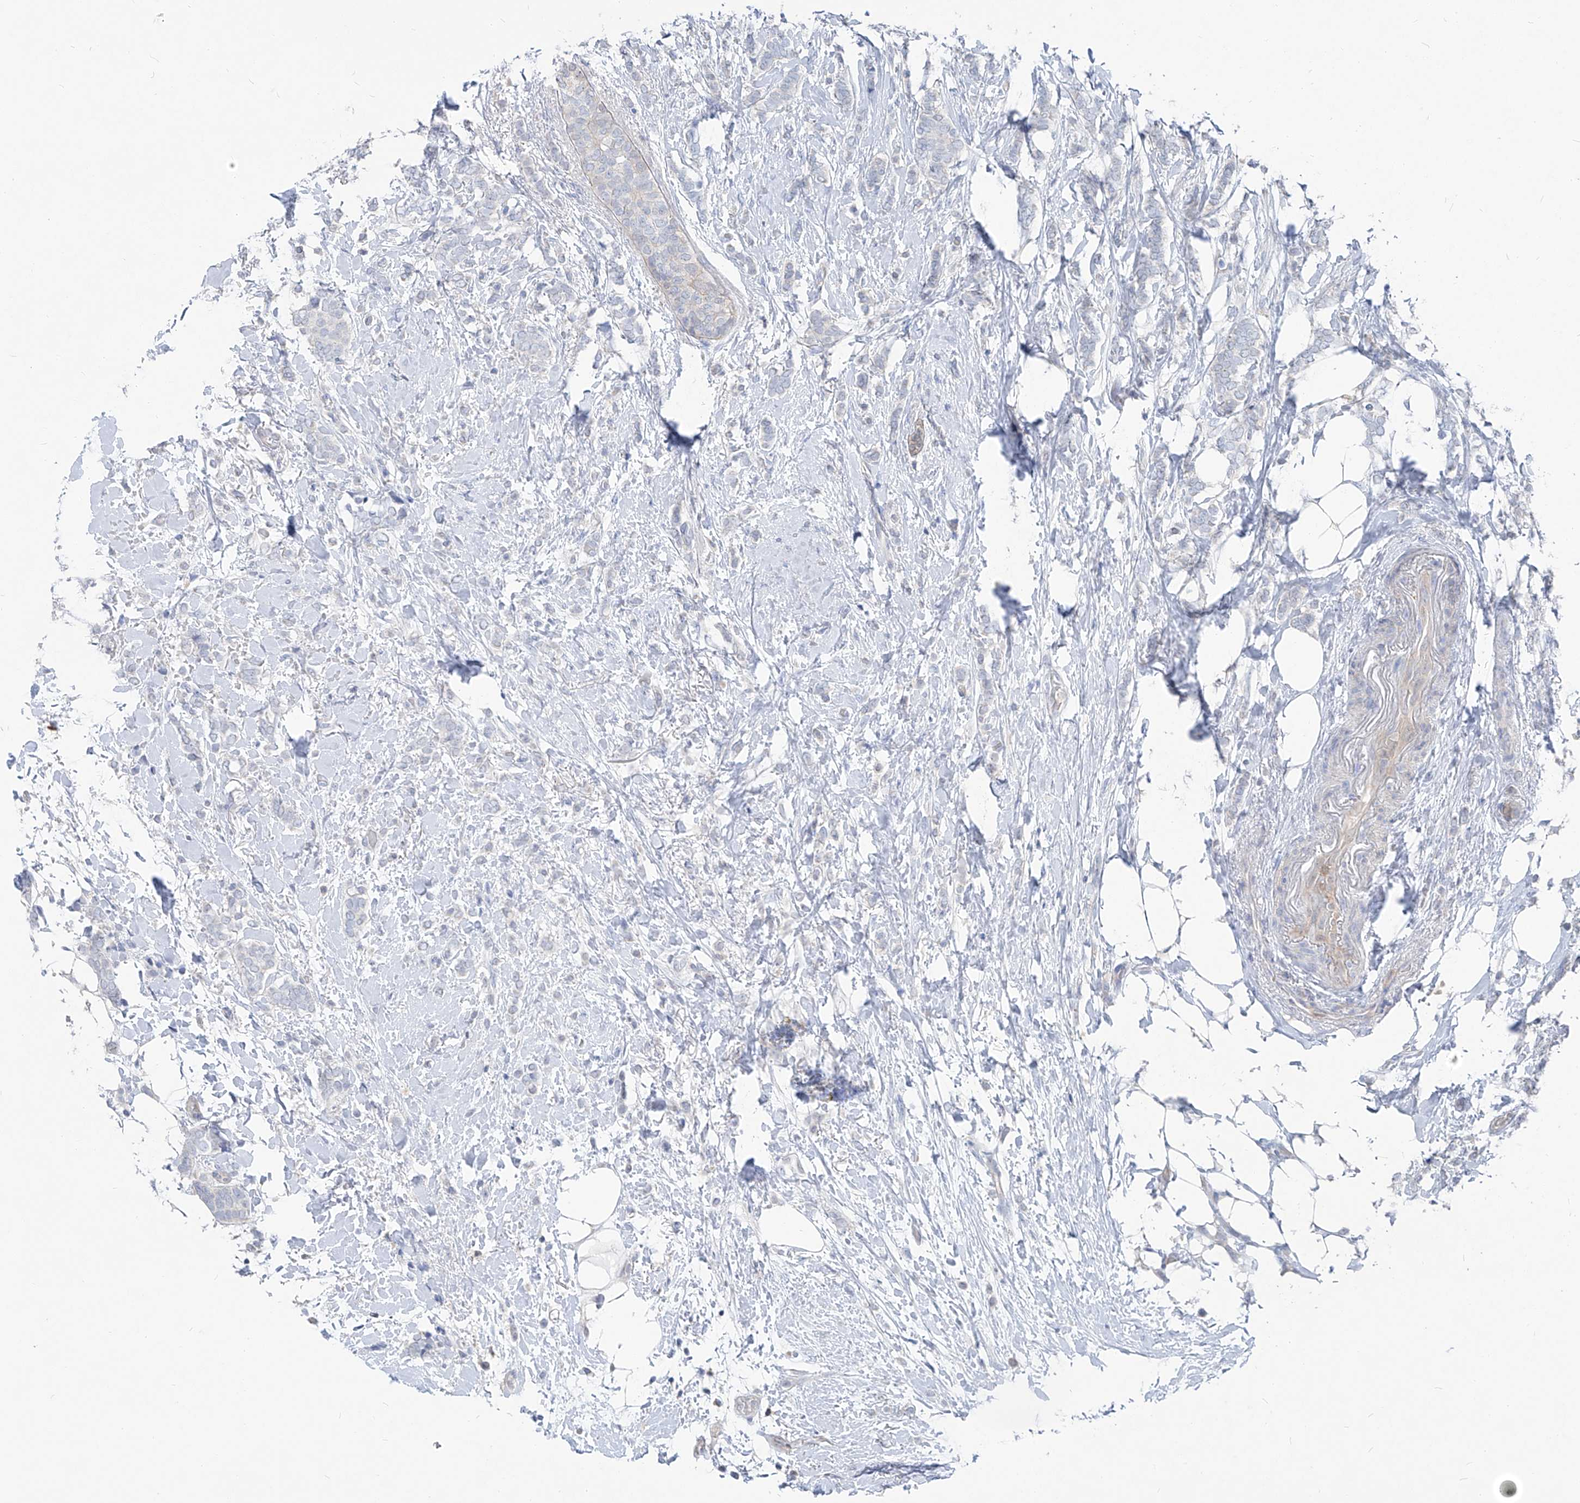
{"staining": {"intensity": "negative", "quantity": "none", "location": "none"}, "tissue": "breast cancer", "cell_type": "Tumor cells", "image_type": "cancer", "snomed": [{"axis": "morphology", "description": "Lobular carcinoma"}, {"axis": "topography", "description": "Breast"}], "caption": "Tumor cells show no significant protein positivity in breast cancer.", "gene": "UFL1", "patient": {"sex": "female", "age": 50}}